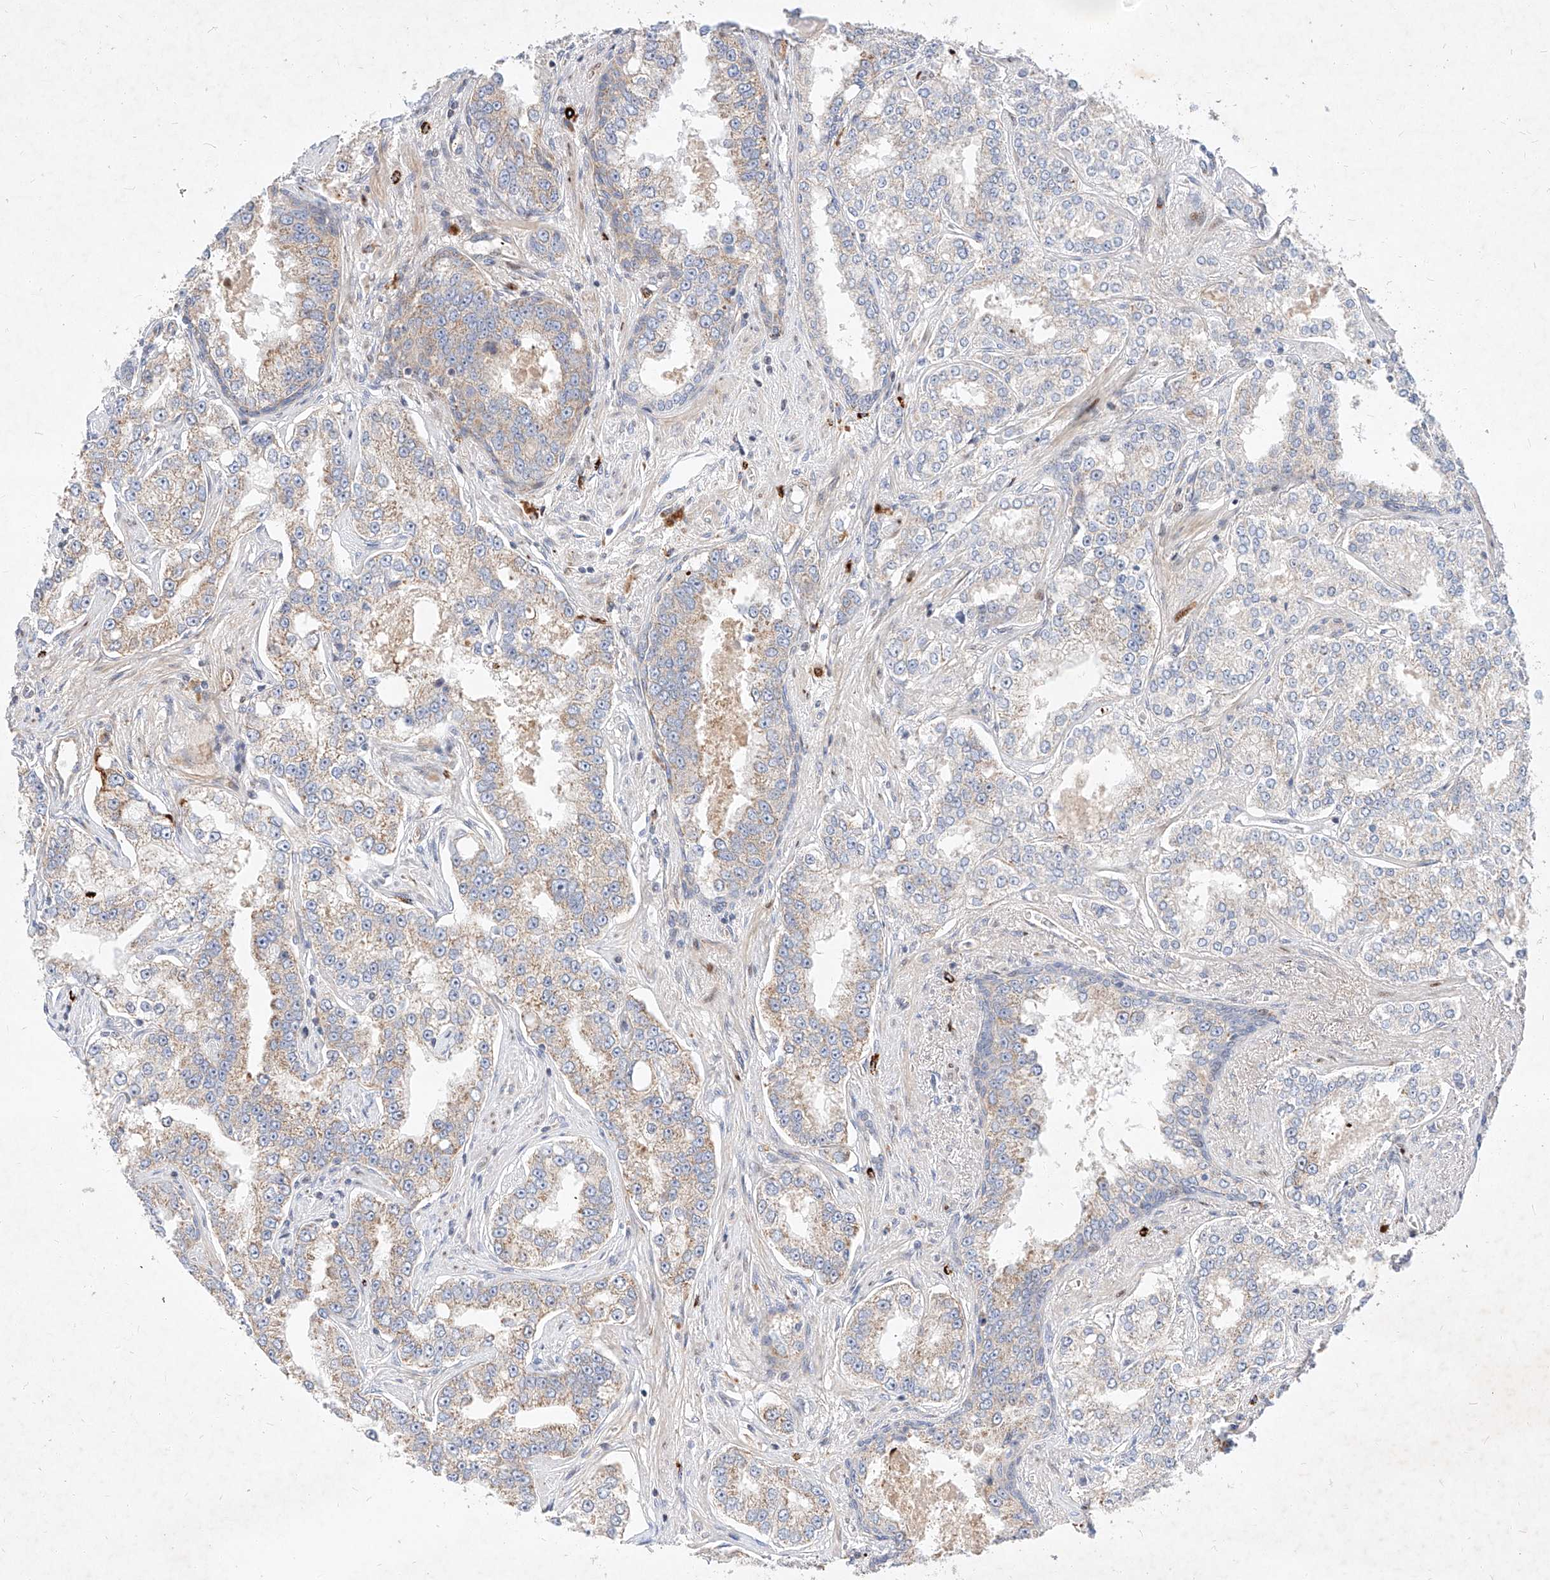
{"staining": {"intensity": "weak", "quantity": "25%-75%", "location": "cytoplasmic/membranous"}, "tissue": "prostate cancer", "cell_type": "Tumor cells", "image_type": "cancer", "snomed": [{"axis": "morphology", "description": "Normal tissue, NOS"}, {"axis": "morphology", "description": "Adenocarcinoma, High grade"}, {"axis": "topography", "description": "Prostate"}], "caption": "Tumor cells display low levels of weak cytoplasmic/membranous expression in approximately 25%-75% of cells in human prostate high-grade adenocarcinoma.", "gene": "OSGEPL1", "patient": {"sex": "male", "age": 83}}